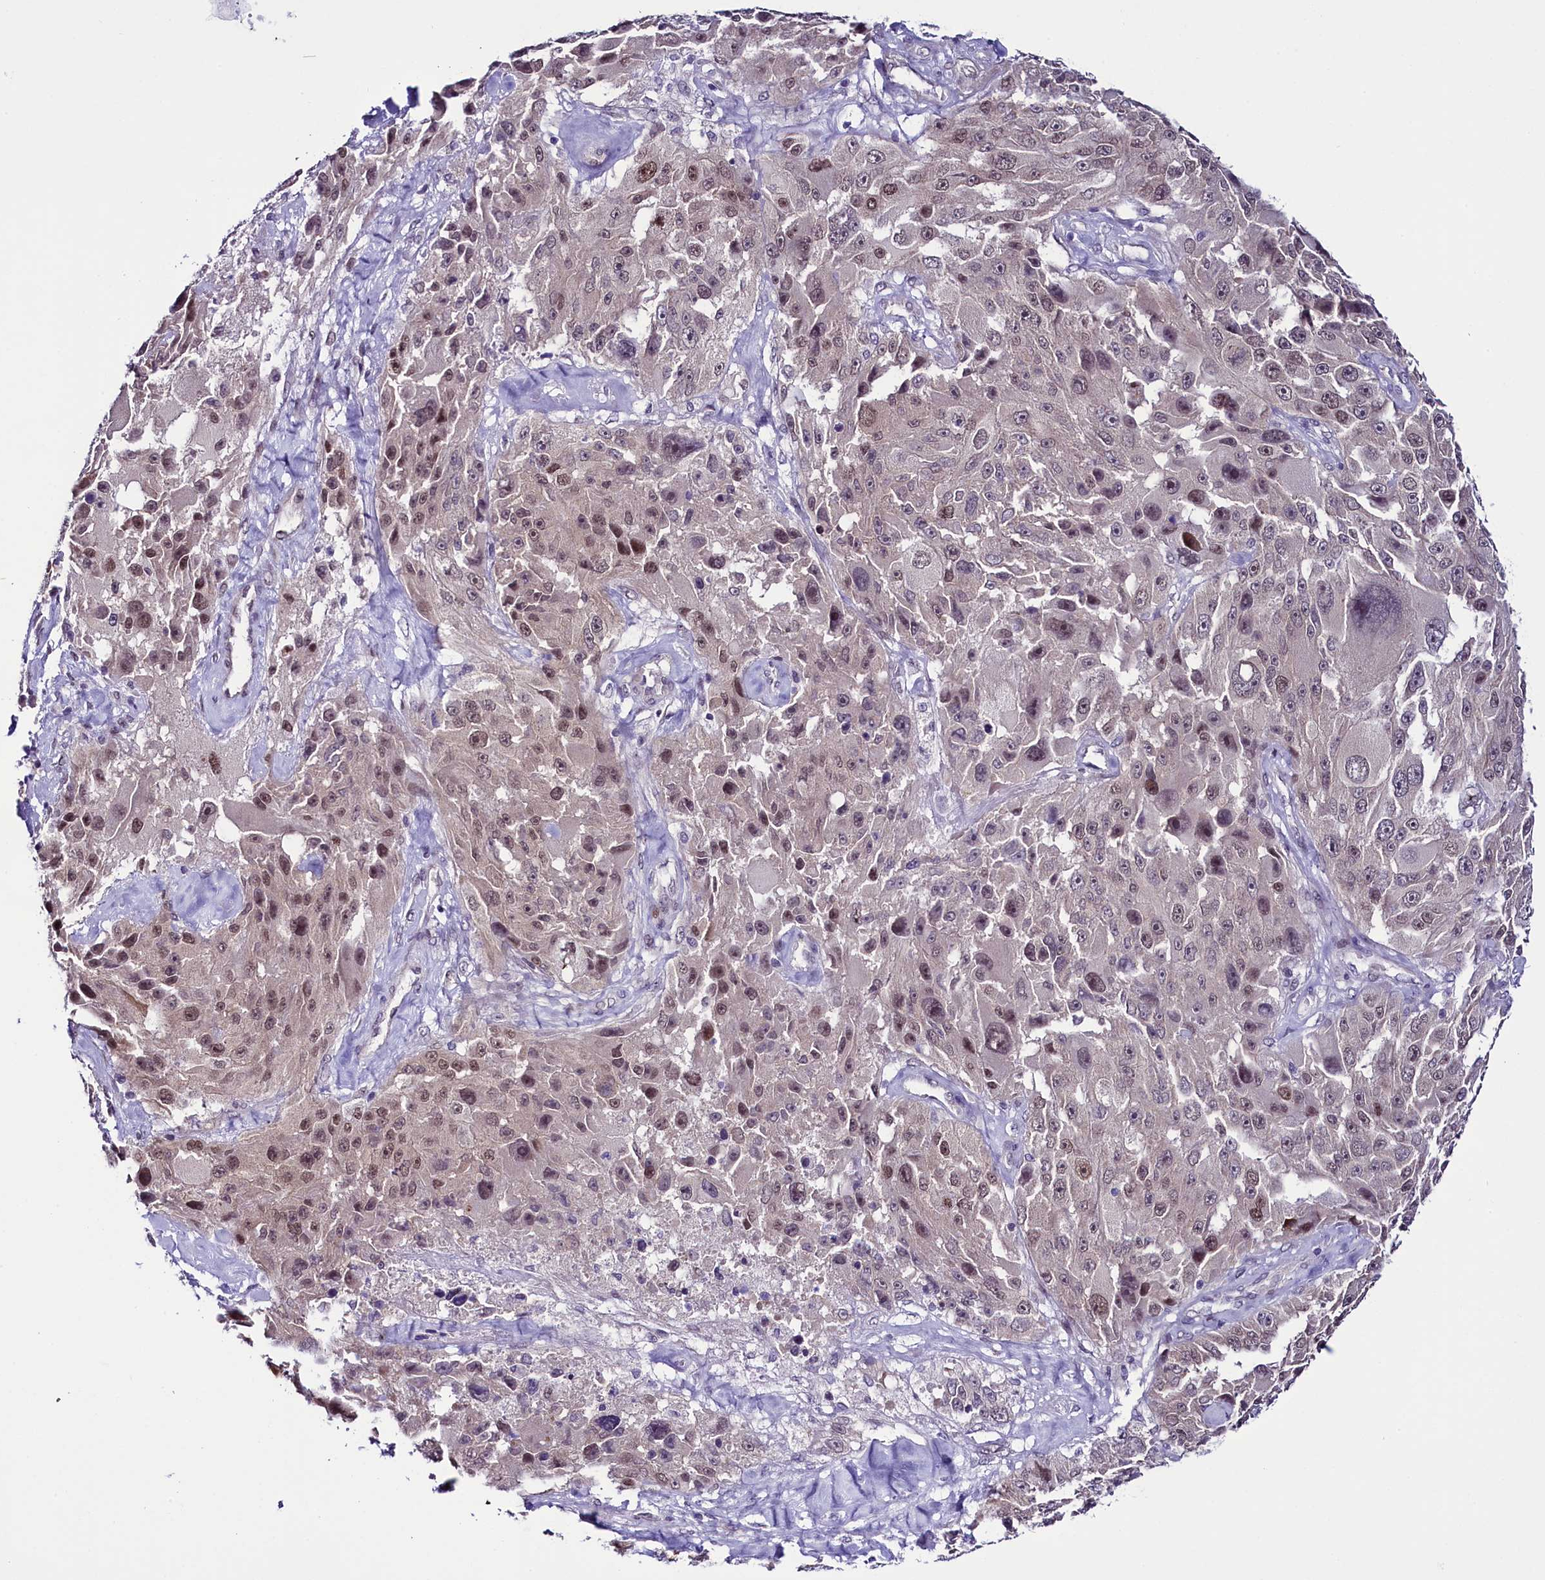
{"staining": {"intensity": "moderate", "quantity": "<25%", "location": "nuclear"}, "tissue": "melanoma", "cell_type": "Tumor cells", "image_type": "cancer", "snomed": [{"axis": "morphology", "description": "Malignant melanoma, Metastatic site"}, {"axis": "topography", "description": "Lymph node"}], "caption": "Tumor cells display low levels of moderate nuclear expression in approximately <25% of cells in malignant melanoma (metastatic site). The staining was performed using DAB (3,3'-diaminobenzidine), with brown indicating positive protein expression. Nuclei are stained blue with hematoxylin.", "gene": "CCDC106", "patient": {"sex": "male", "age": 62}}